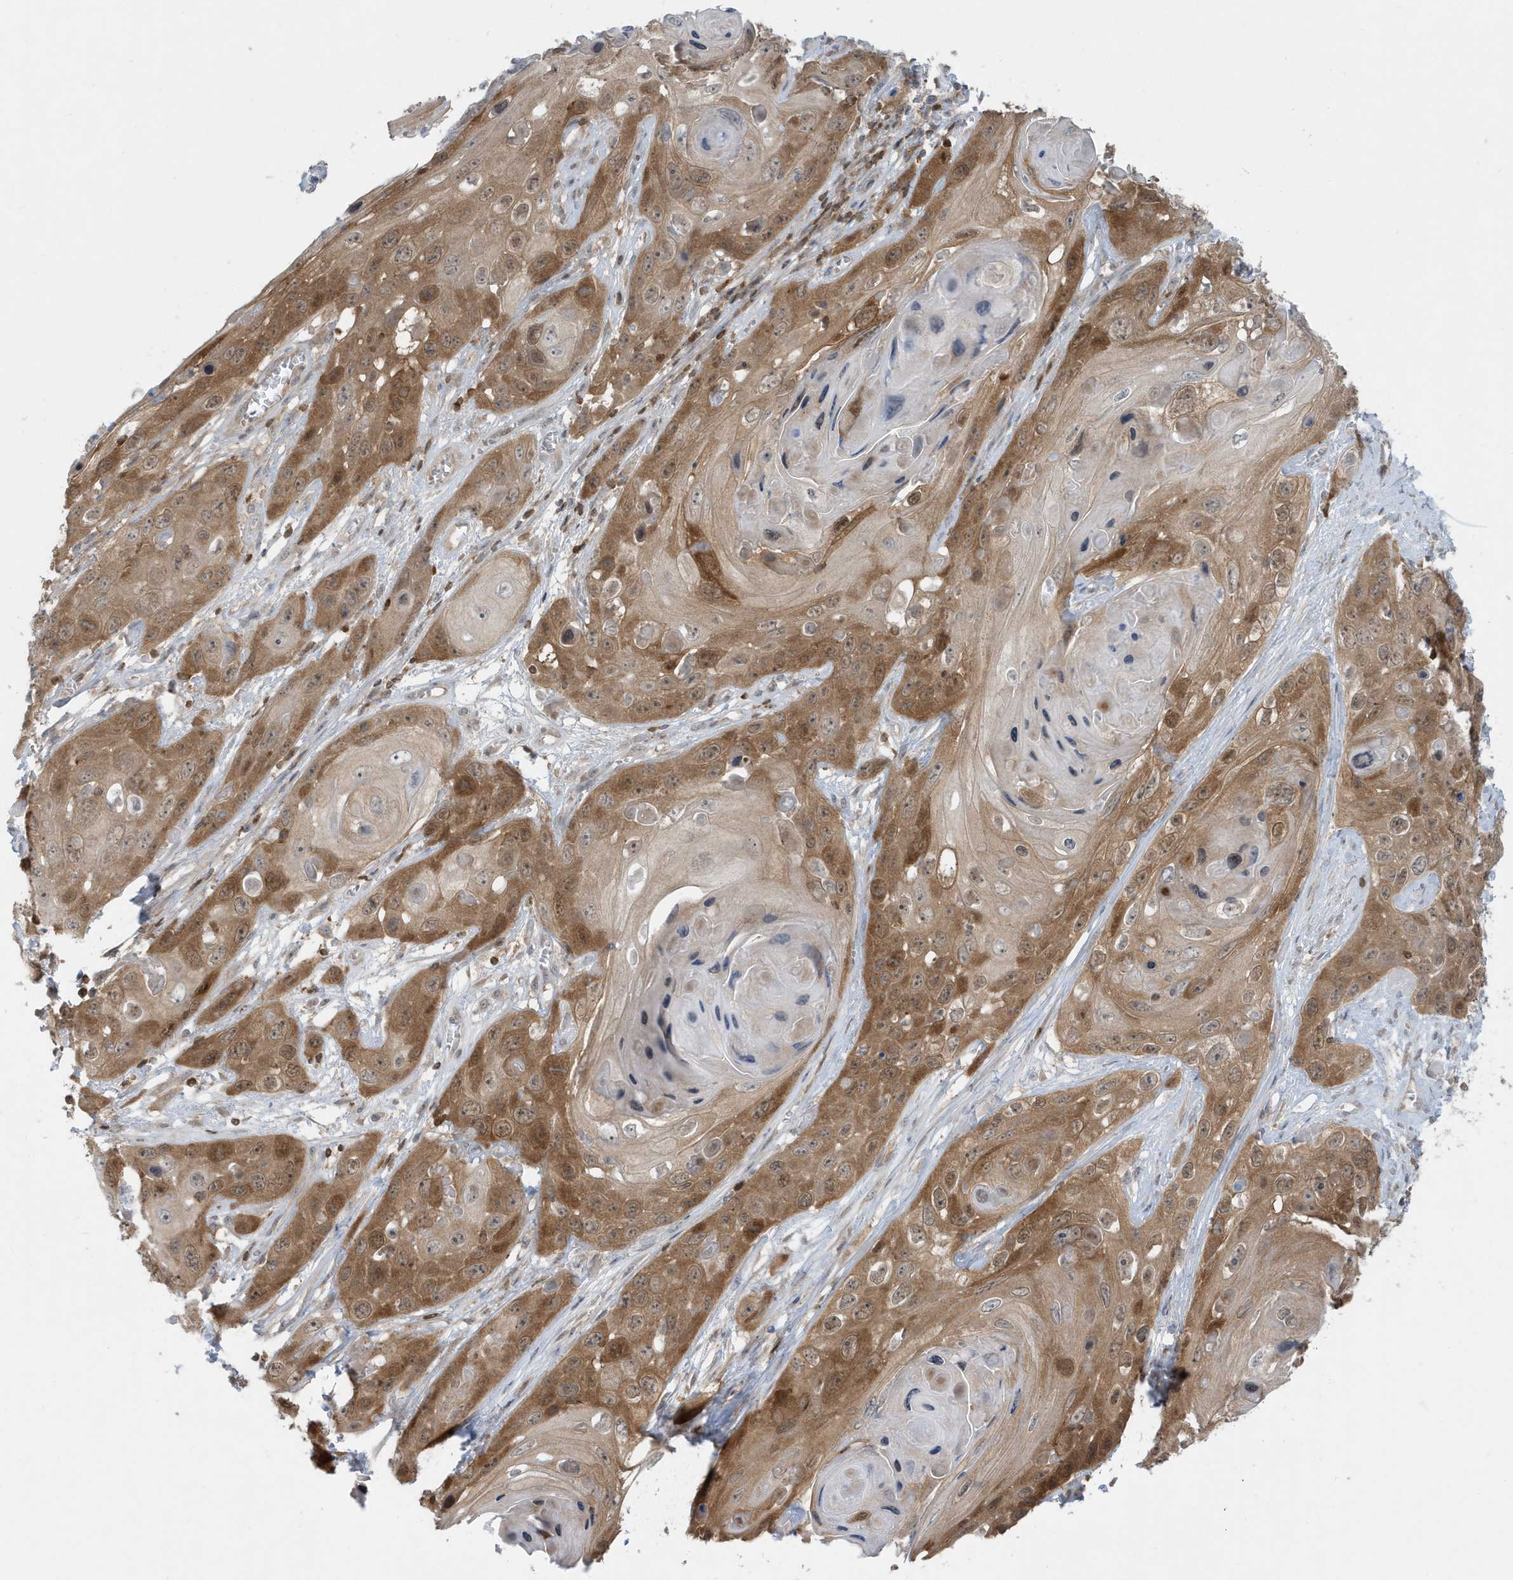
{"staining": {"intensity": "moderate", "quantity": ">75%", "location": "cytoplasmic/membranous"}, "tissue": "skin cancer", "cell_type": "Tumor cells", "image_type": "cancer", "snomed": [{"axis": "morphology", "description": "Squamous cell carcinoma, NOS"}, {"axis": "topography", "description": "Skin"}], "caption": "Moderate cytoplasmic/membranous protein positivity is appreciated in about >75% of tumor cells in squamous cell carcinoma (skin). (Brightfield microscopy of DAB IHC at high magnification).", "gene": "OGA", "patient": {"sex": "male", "age": 55}}